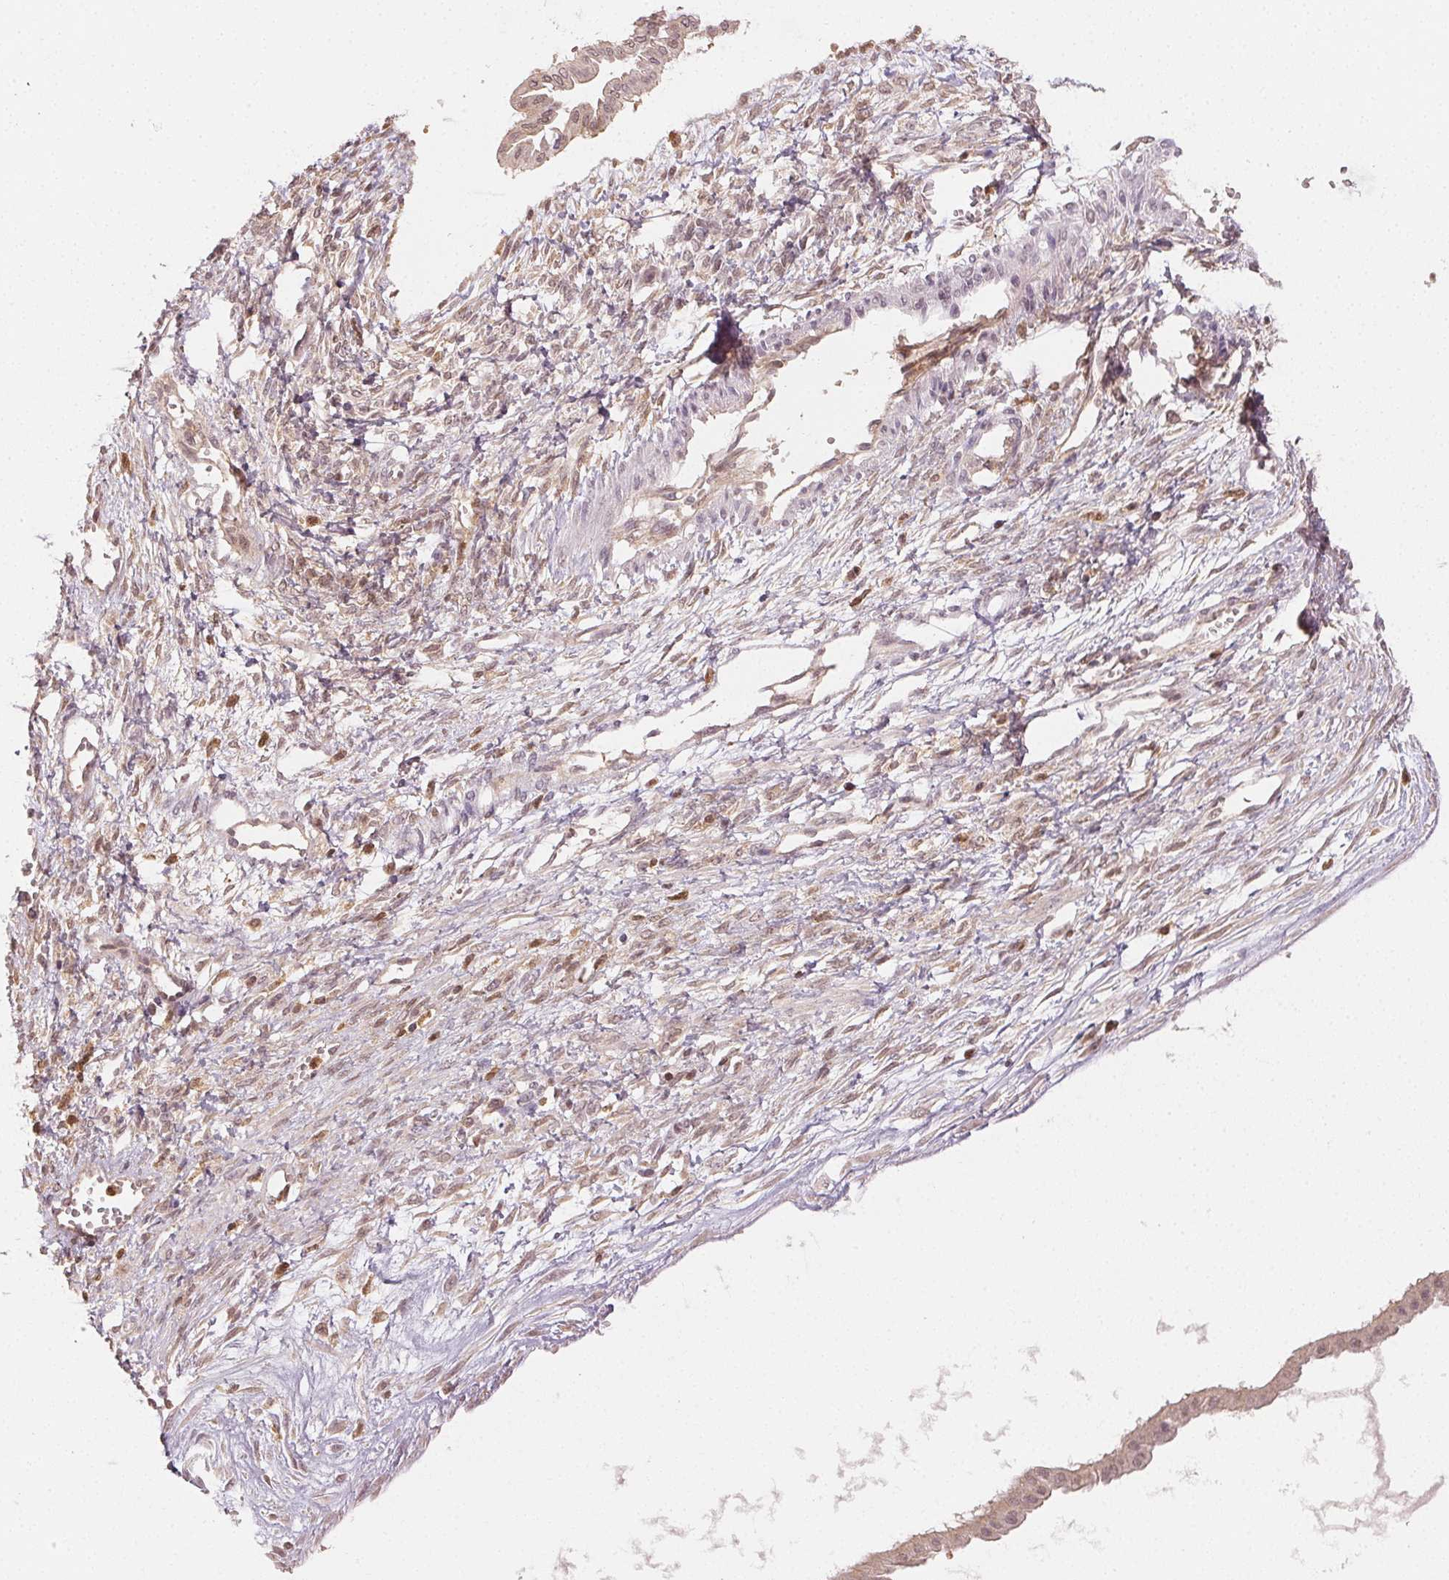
{"staining": {"intensity": "weak", "quantity": ">75%", "location": "cytoplasmic/membranous,nuclear"}, "tissue": "ovarian cancer", "cell_type": "Tumor cells", "image_type": "cancer", "snomed": [{"axis": "morphology", "description": "Cystadenocarcinoma, mucinous, NOS"}, {"axis": "topography", "description": "Ovary"}], "caption": "A micrograph of ovarian mucinous cystadenocarcinoma stained for a protein reveals weak cytoplasmic/membranous and nuclear brown staining in tumor cells.", "gene": "MAPK14", "patient": {"sex": "female", "age": 73}}